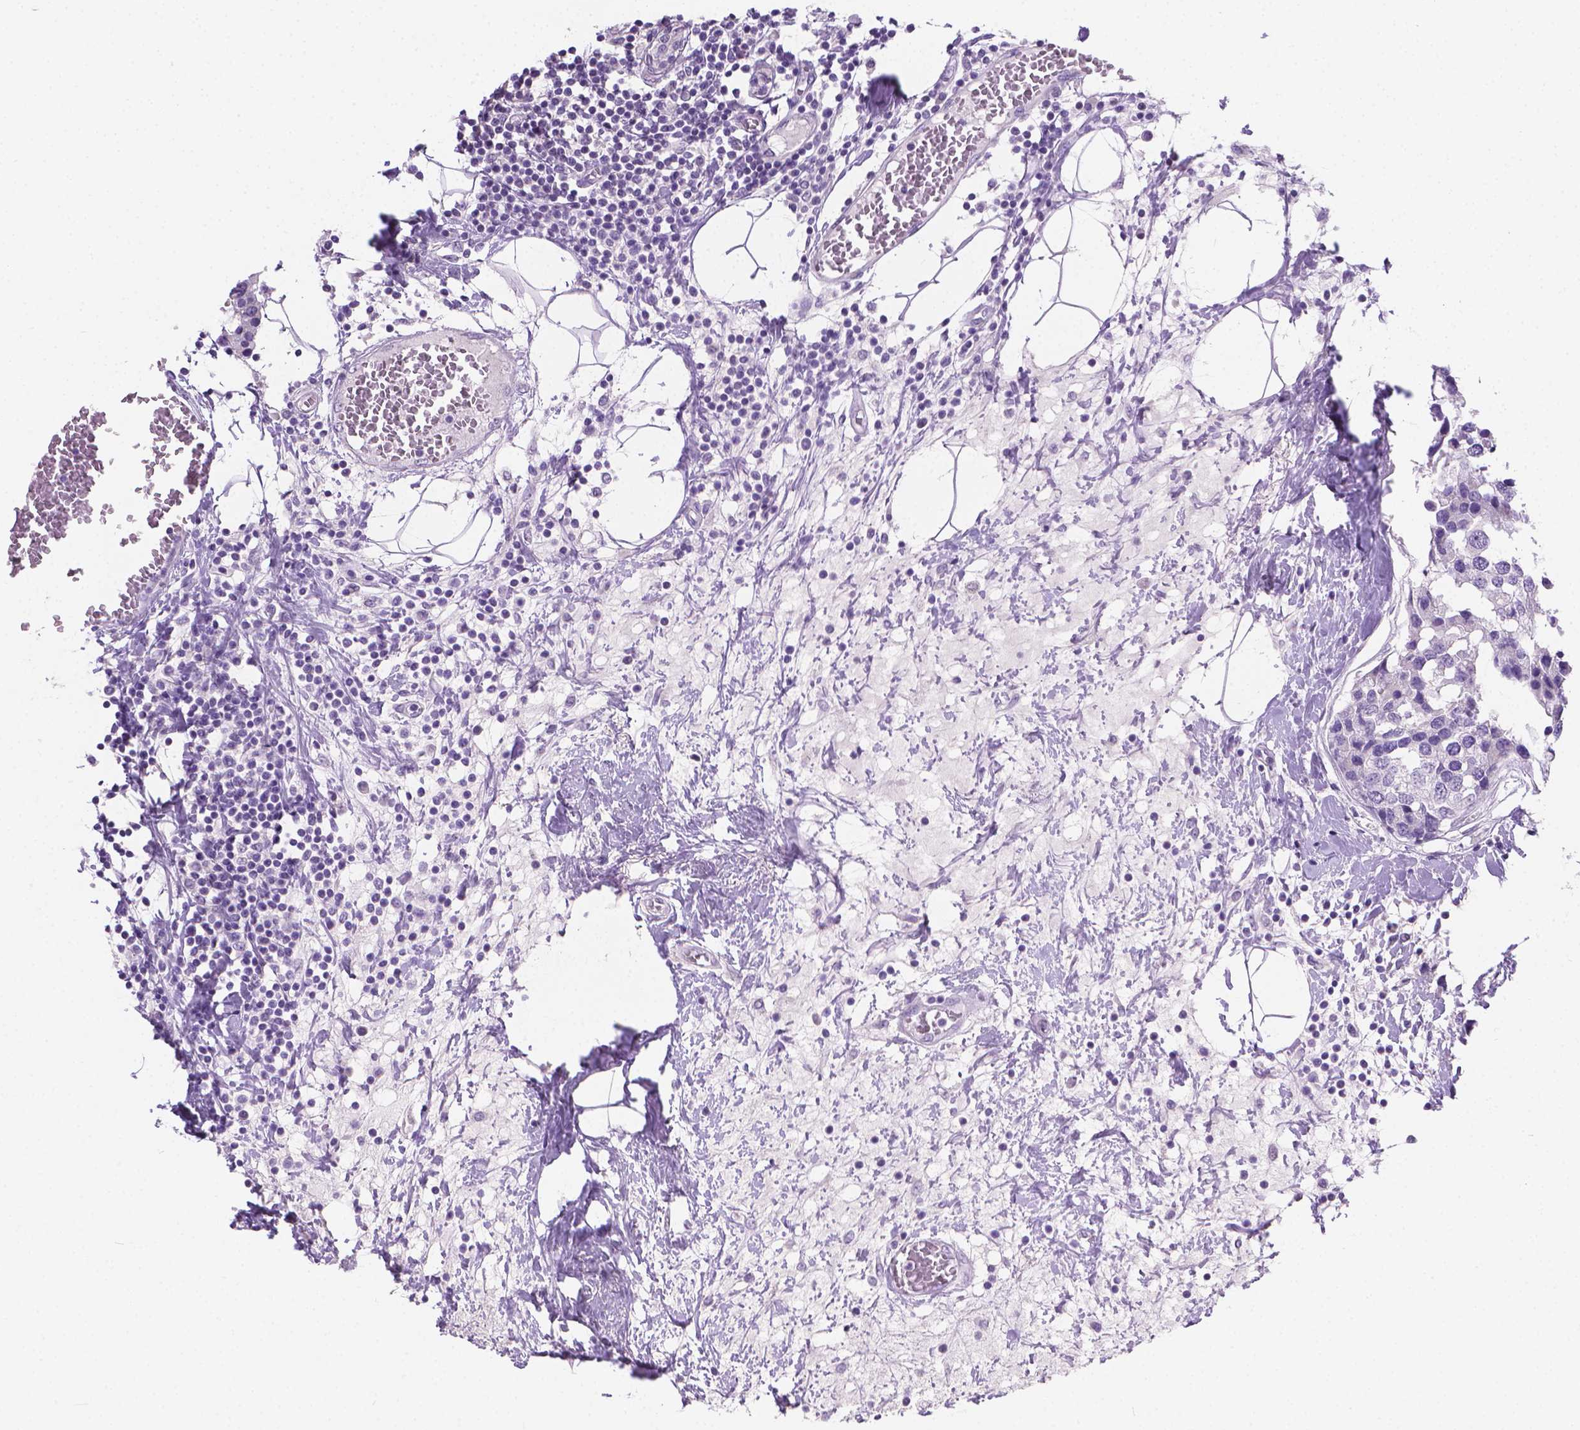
{"staining": {"intensity": "negative", "quantity": "none", "location": "none"}, "tissue": "breast cancer", "cell_type": "Tumor cells", "image_type": "cancer", "snomed": [{"axis": "morphology", "description": "Lobular carcinoma"}, {"axis": "topography", "description": "Breast"}], "caption": "Tumor cells are negative for brown protein staining in breast lobular carcinoma. The staining is performed using DAB (3,3'-diaminobenzidine) brown chromogen with nuclei counter-stained in using hematoxylin.", "gene": "TNNI2", "patient": {"sex": "female", "age": 59}}